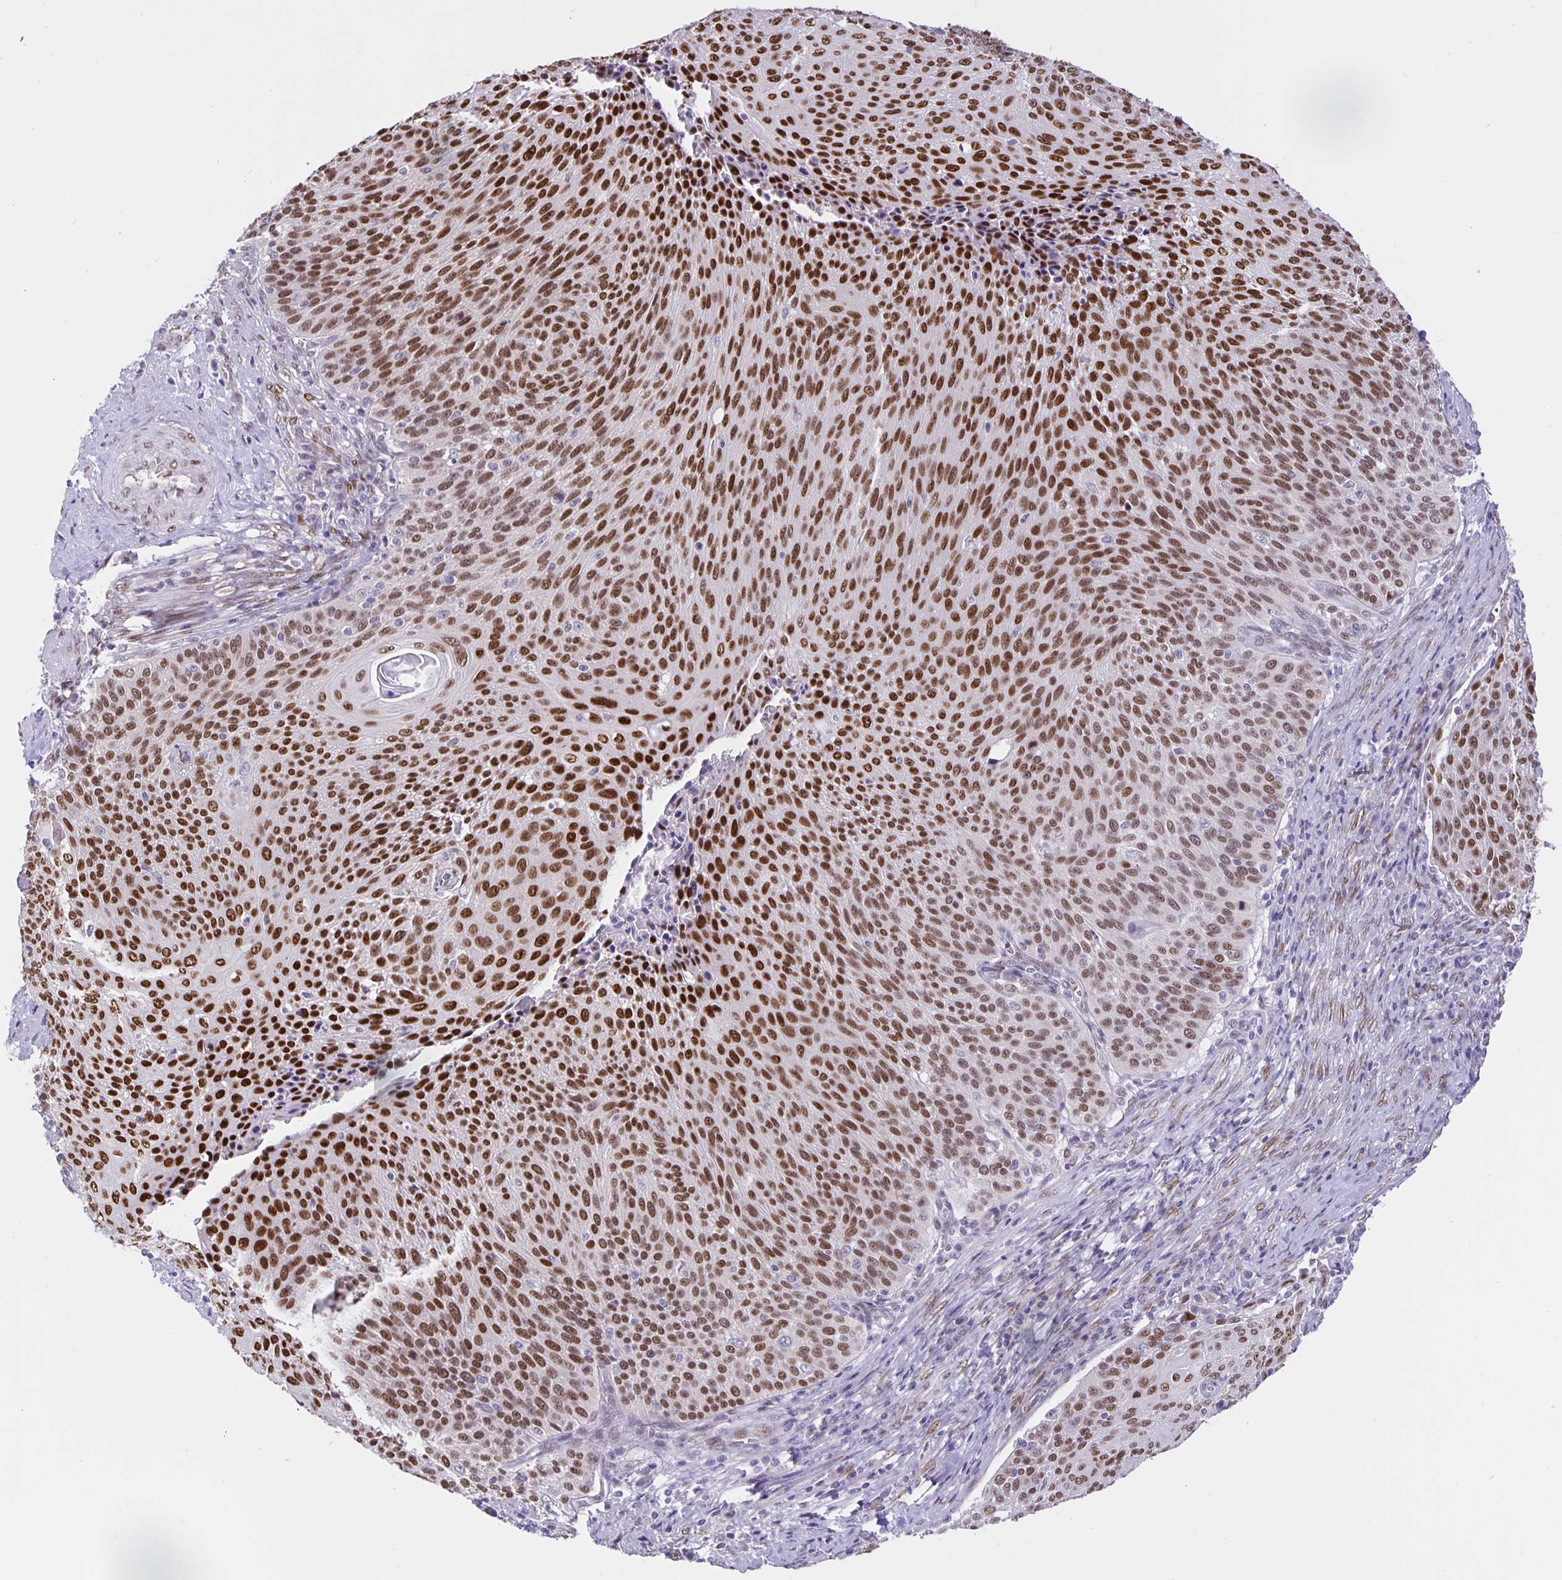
{"staining": {"intensity": "moderate", "quantity": ">75%", "location": "nuclear"}, "tissue": "cervical cancer", "cell_type": "Tumor cells", "image_type": "cancer", "snomed": [{"axis": "morphology", "description": "Squamous cell carcinoma, NOS"}, {"axis": "topography", "description": "Cervix"}], "caption": "A photomicrograph of cervical cancer stained for a protein shows moderate nuclear brown staining in tumor cells. (Stains: DAB in brown, nuclei in blue, Microscopy: brightfield microscopy at high magnification).", "gene": "FOSL2", "patient": {"sex": "female", "age": 31}}